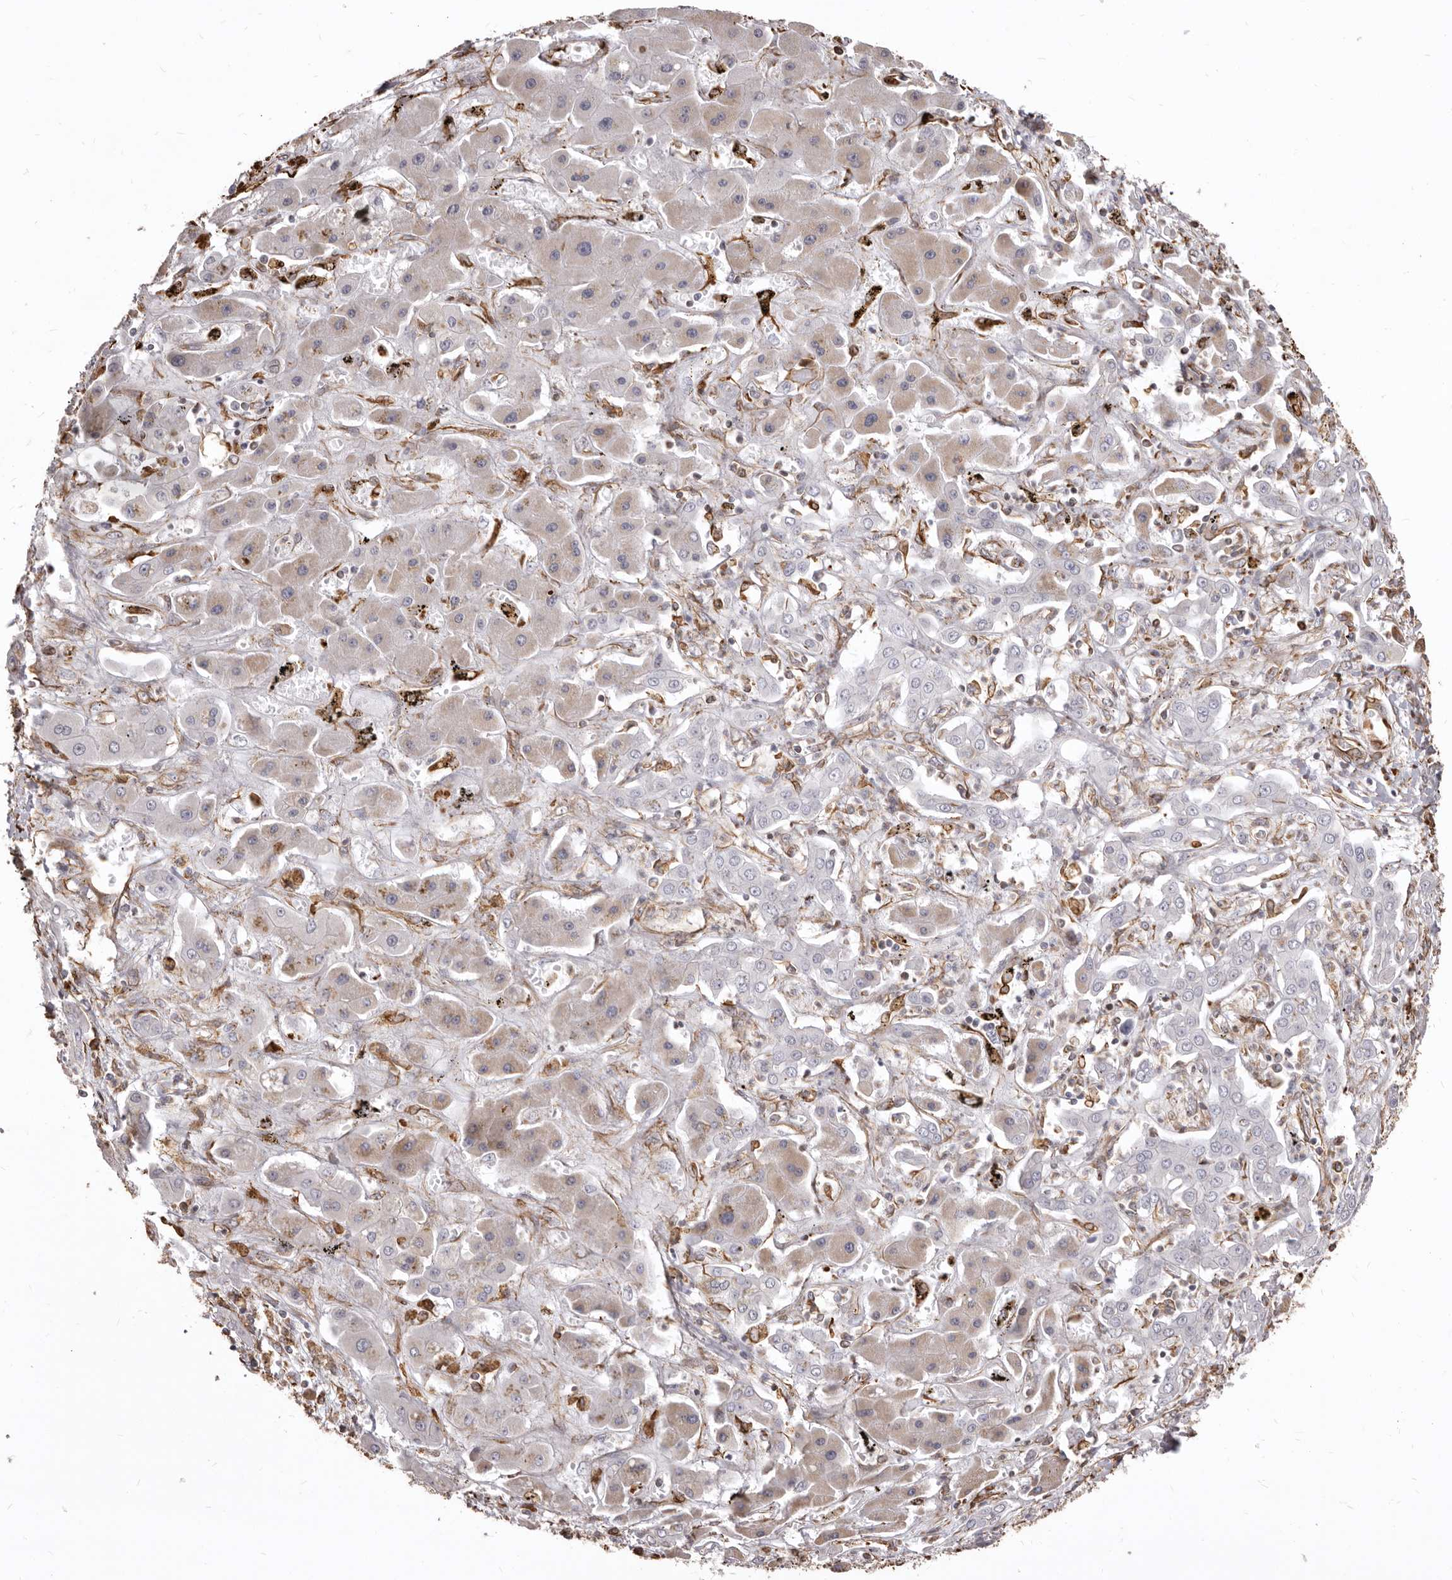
{"staining": {"intensity": "weak", "quantity": ">75%", "location": "cytoplasmic/membranous"}, "tissue": "liver cancer", "cell_type": "Tumor cells", "image_type": "cancer", "snomed": [{"axis": "morphology", "description": "Cholangiocarcinoma"}, {"axis": "topography", "description": "Liver"}], "caption": "Liver cancer stained with IHC exhibits weak cytoplasmic/membranous positivity in approximately >75% of tumor cells.", "gene": "MTURN", "patient": {"sex": "male", "age": 67}}